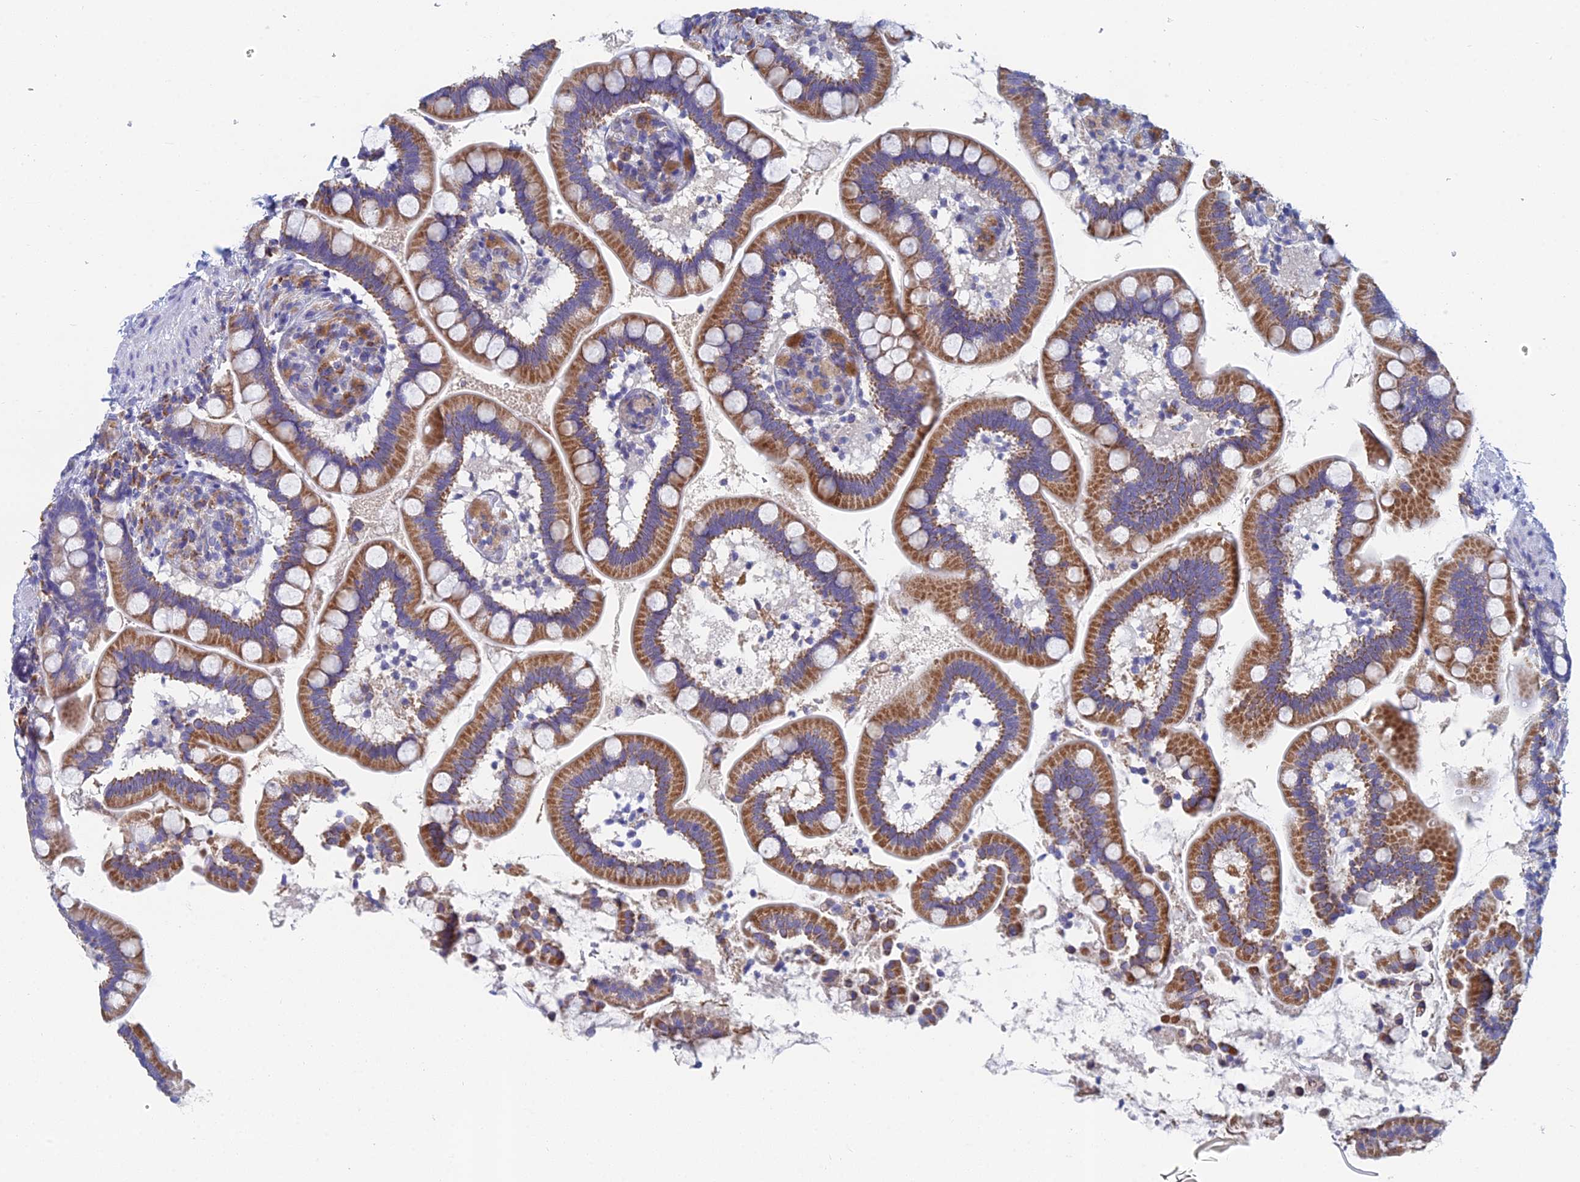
{"staining": {"intensity": "strong", "quantity": ">75%", "location": "cytoplasmic/membranous"}, "tissue": "small intestine", "cell_type": "Glandular cells", "image_type": "normal", "snomed": [{"axis": "morphology", "description": "Normal tissue, NOS"}, {"axis": "topography", "description": "Small intestine"}], "caption": "Normal small intestine was stained to show a protein in brown. There is high levels of strong cytoplasmic/membranous staining in approximately >75% of glandular cells.", "gene": "CRACR2B", "patient": {"sex": "female", "age": 64}}